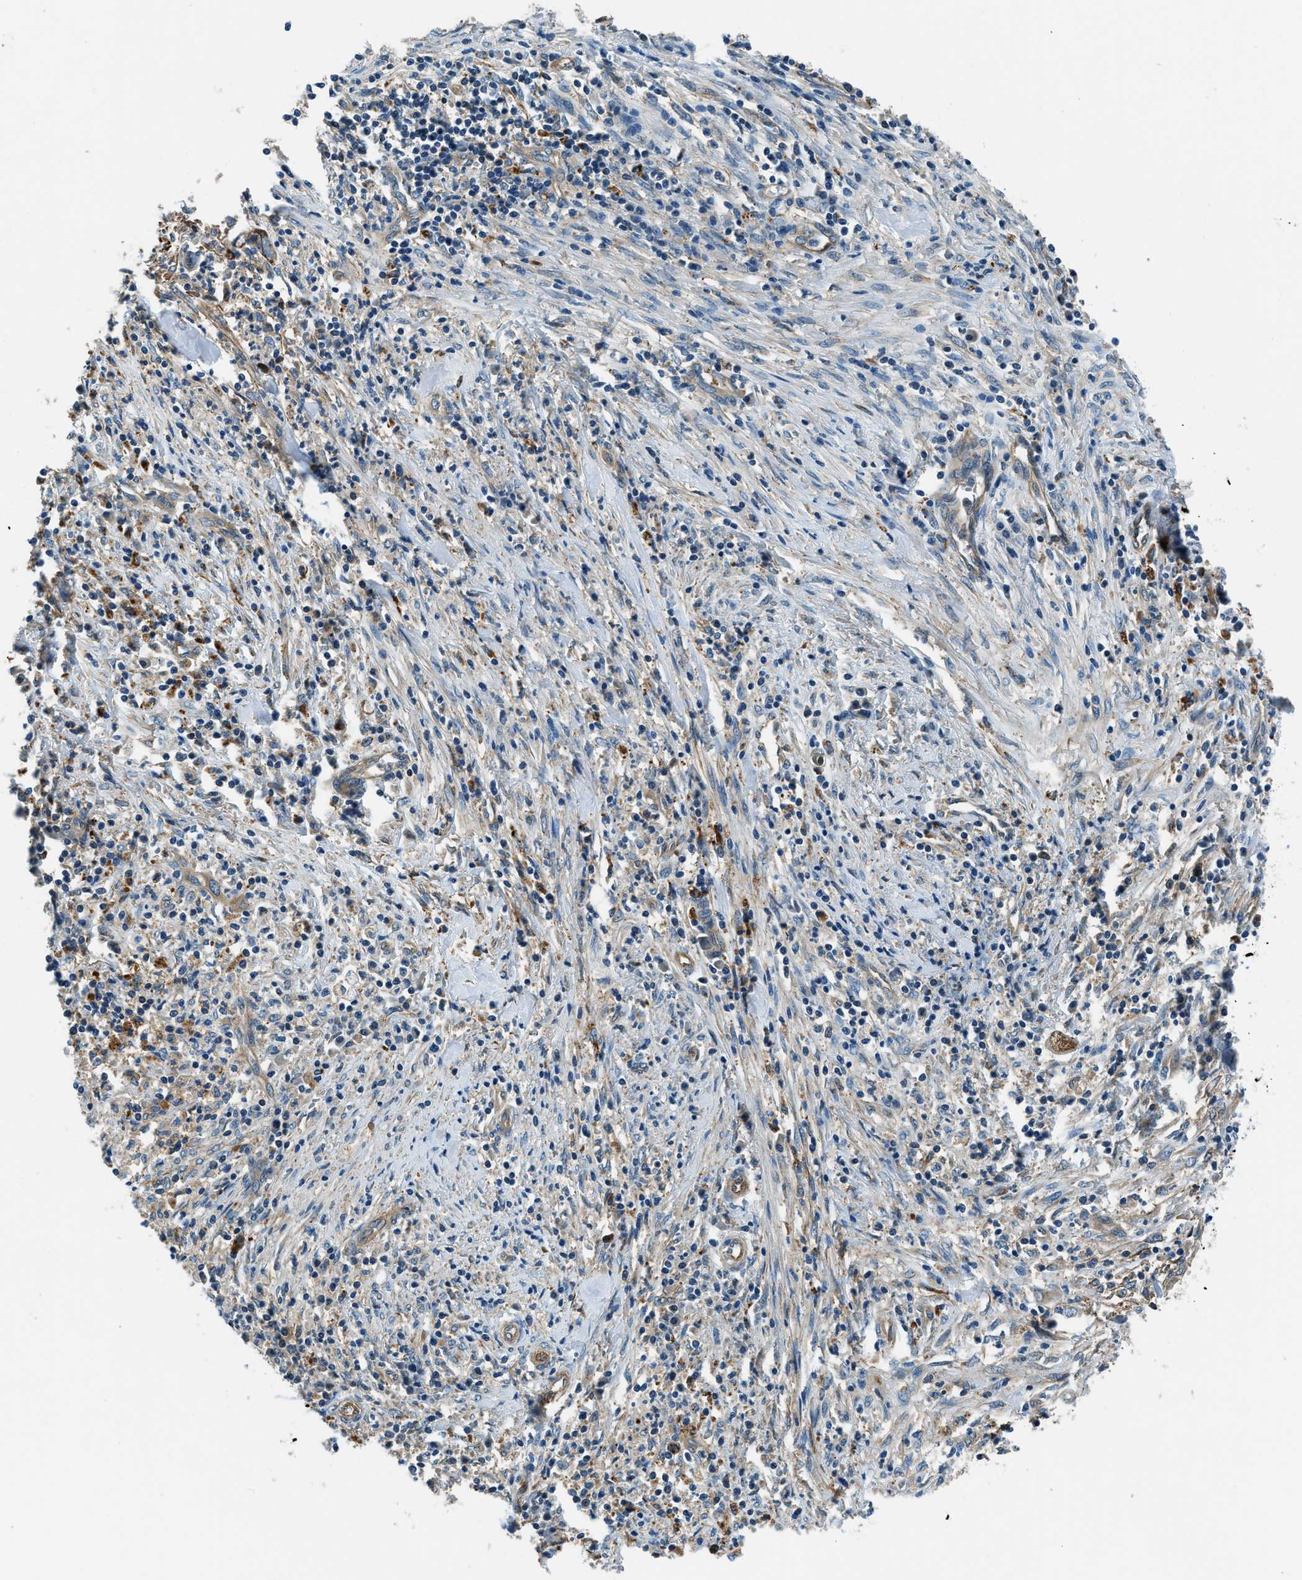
{"staining": {"intensity": "negative", "quantity": "none", "location": "none"}, "tissue": "cervical cancer", "cell_type": "Tumor cells", "image_type": "cancer", "snomed": [{"axis": "morphology", "description": "Adenocarcinoma, NOS"}, {"axis": "topography", "description": "Cervix"}], "caption": "This is an immunohistochemistry histopathology image of human cervical adenocarcinoma. There is no positivity in tumor cells.", "gene": "SLC19A2", "patient": {"sex": "female", "age": 44}}